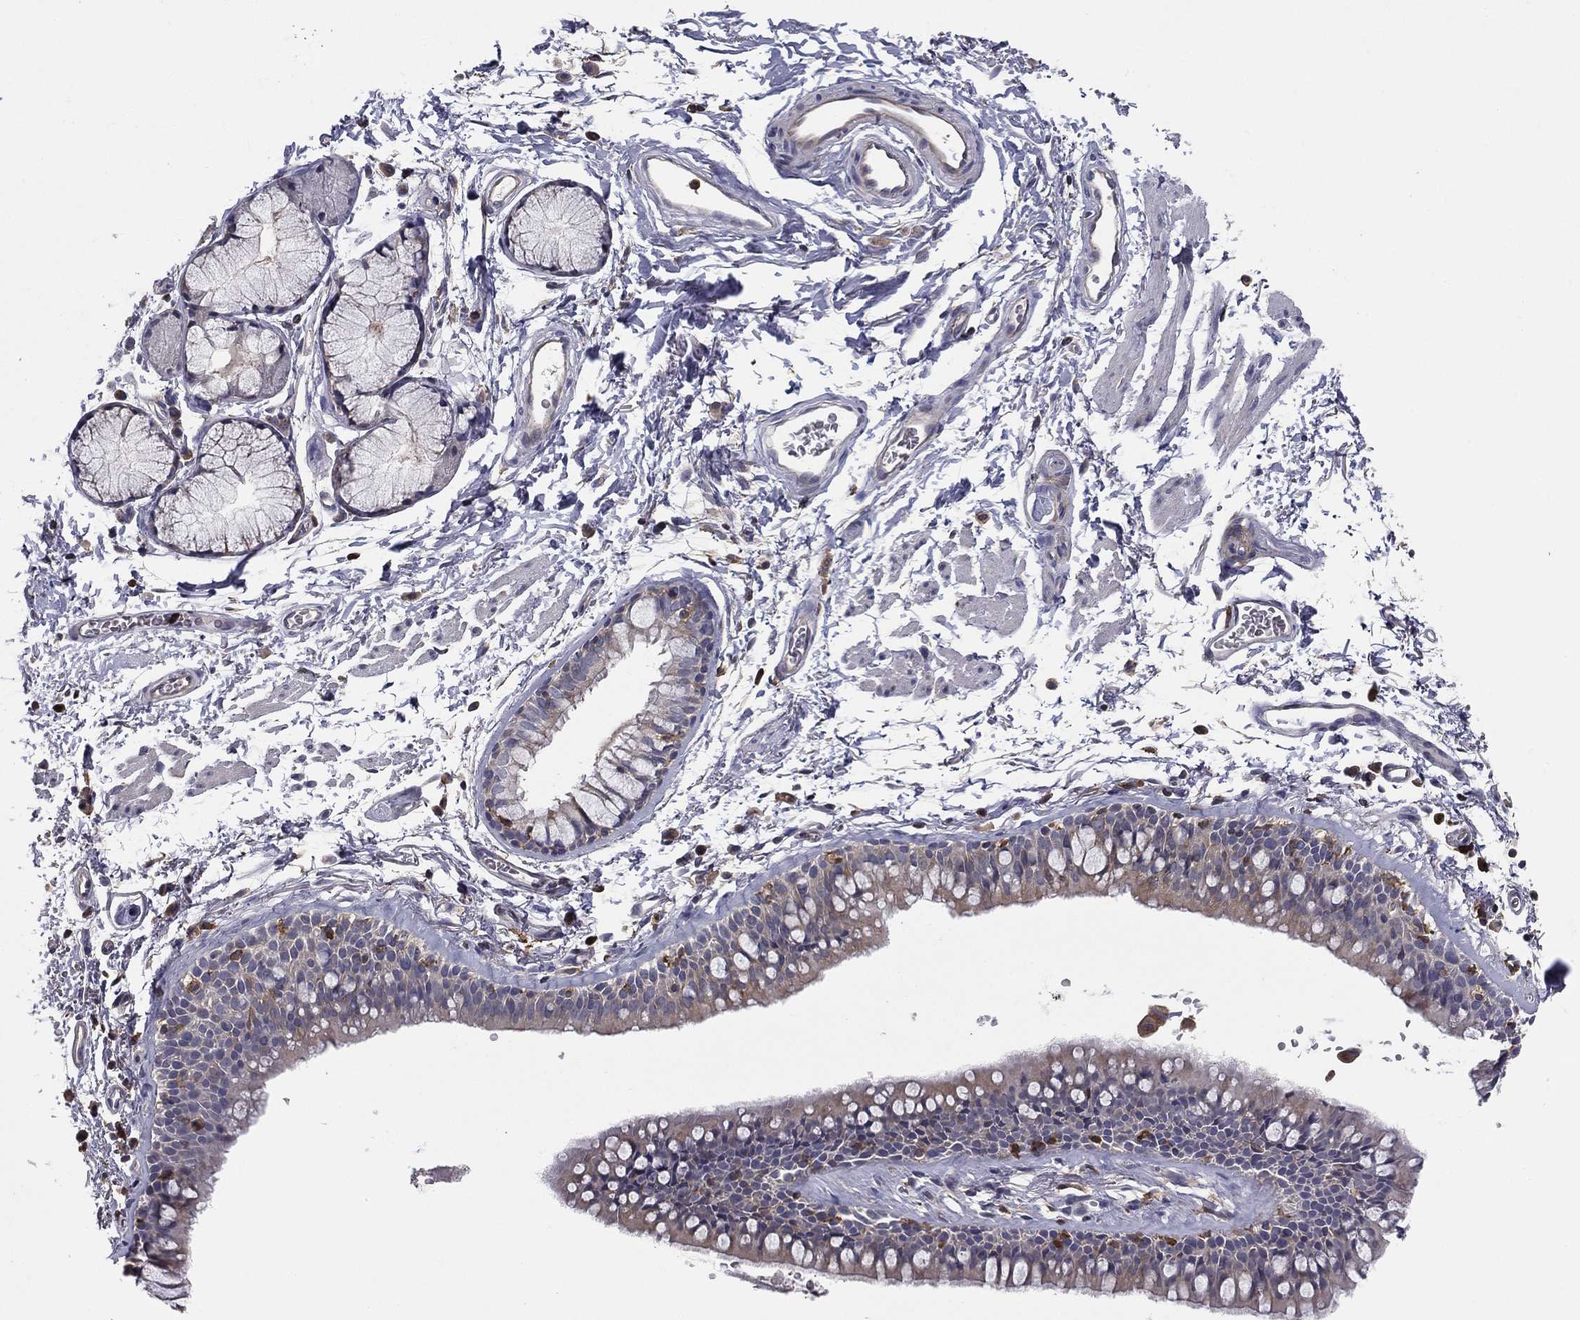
{"staining": {"intensity": "negative", "quantity": "none", "location": "none"}, "tissue": "soft tissue", "cell_type": "Chondrocytes", "image_type": "normal", "snomed": [{"axis": "morphology", "description": "Normal tissue, NOS"}, {"axis": "topography", "description": "Cartilage tissue"}, {"axis": "topography", "description": "Bronchus"}], "caption": "A high-resolution micrograph shows IHC staining of normal soft tissue, which shows no significant positivity in chondrocytes.", "gene": "PLCB2", "patient": {"sex": "female", "age": 79}}